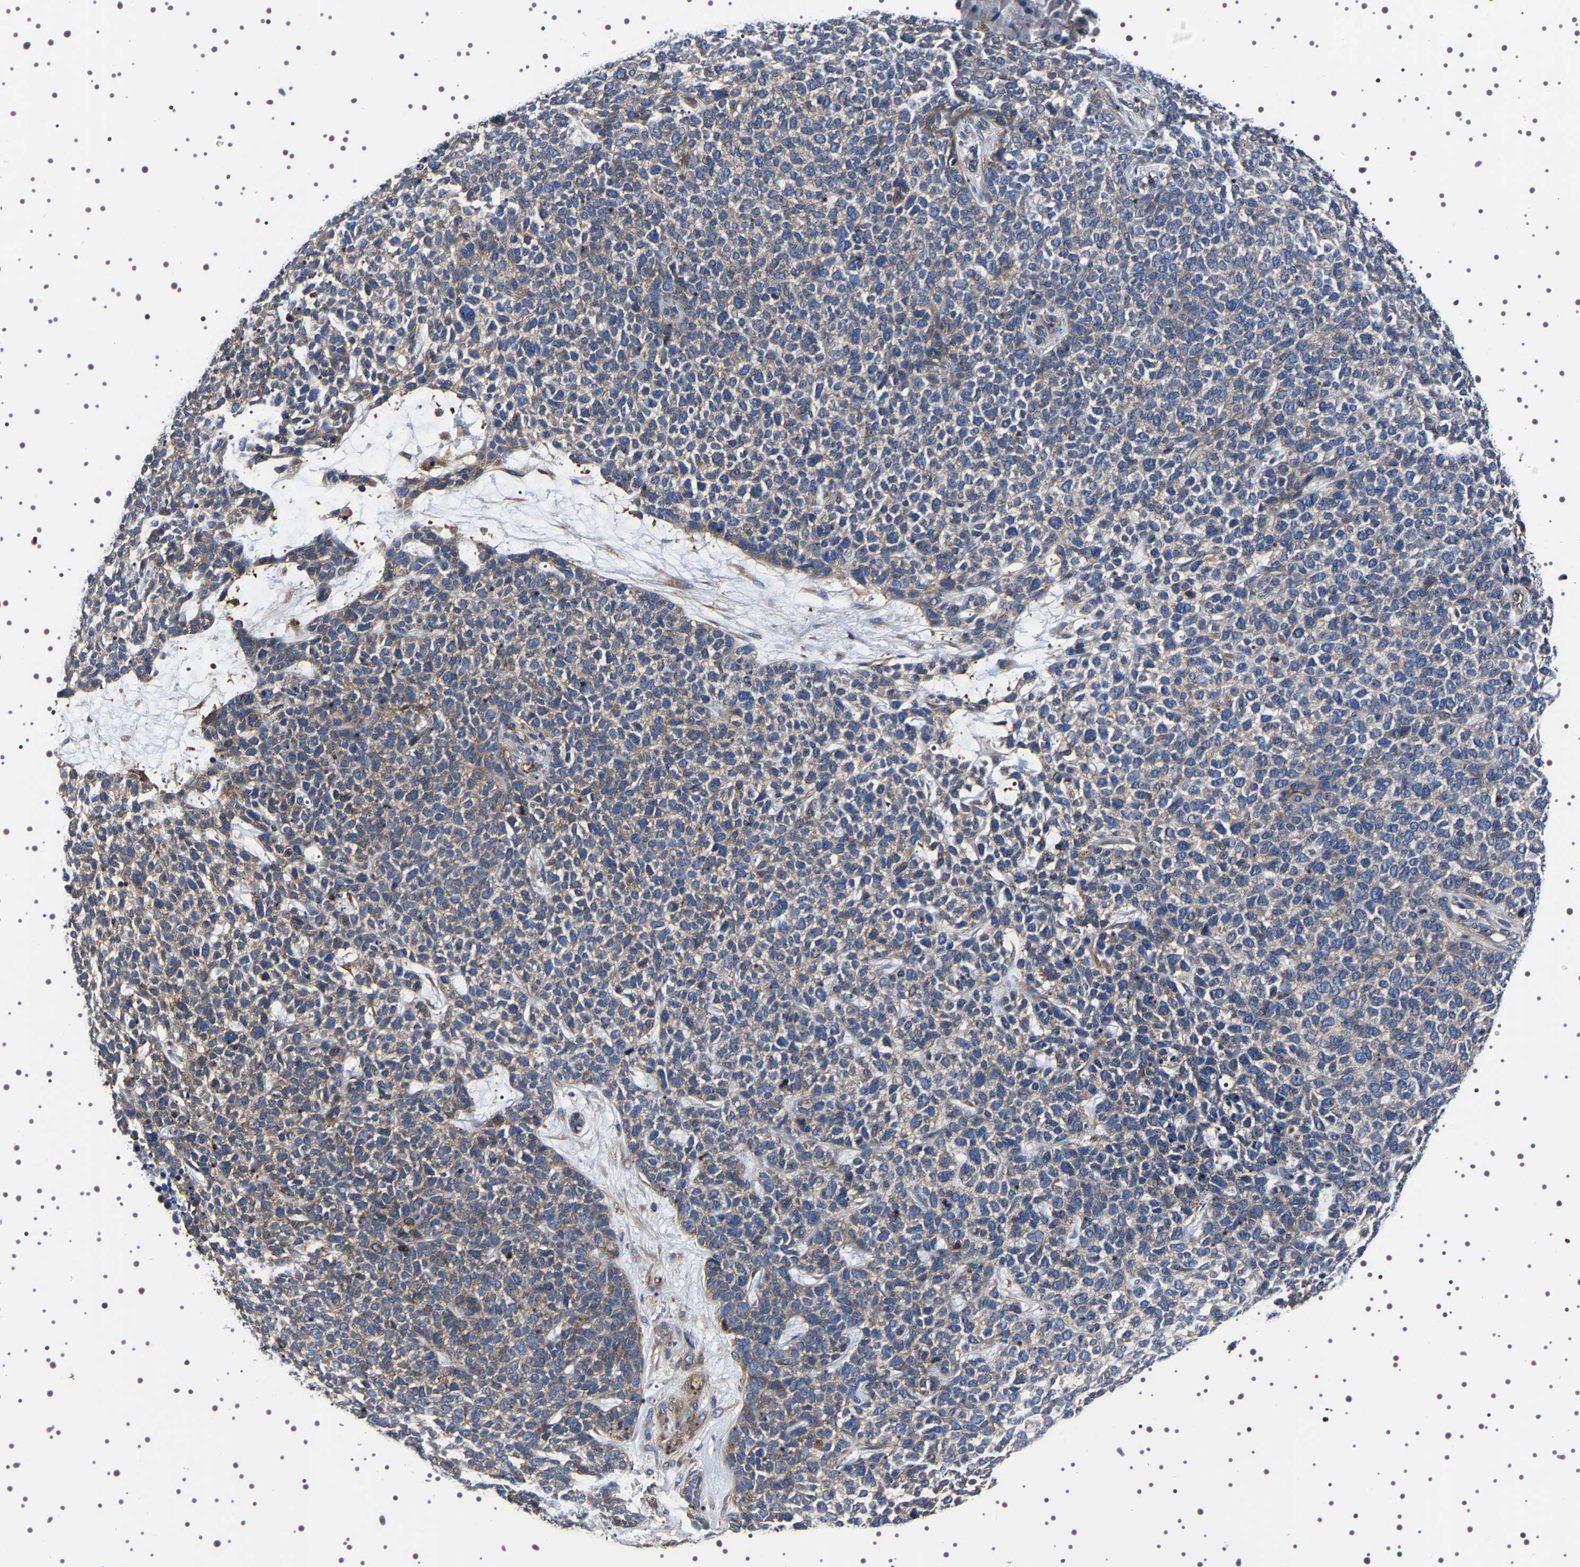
{"staining": {"intensity": "moderate", "quantity": "<25%", "location": "cytoplasmic/membranous"}, "tissue": "skin cancer", "cell_type": "Tumor cells", "image_type": "cancer", "snomed": [{"axis": "morphology", "description": "Basal cell carcinoma"}, {"axis": "topography", "description": "Skin"}], "caption": "Moderate cytoplasmic/membranous staining is seen in about <25% of tumor cells in basal cell carcinoma (skin).", "gene": "WDR1", "patient": {"sex": "female", "age": 84}}